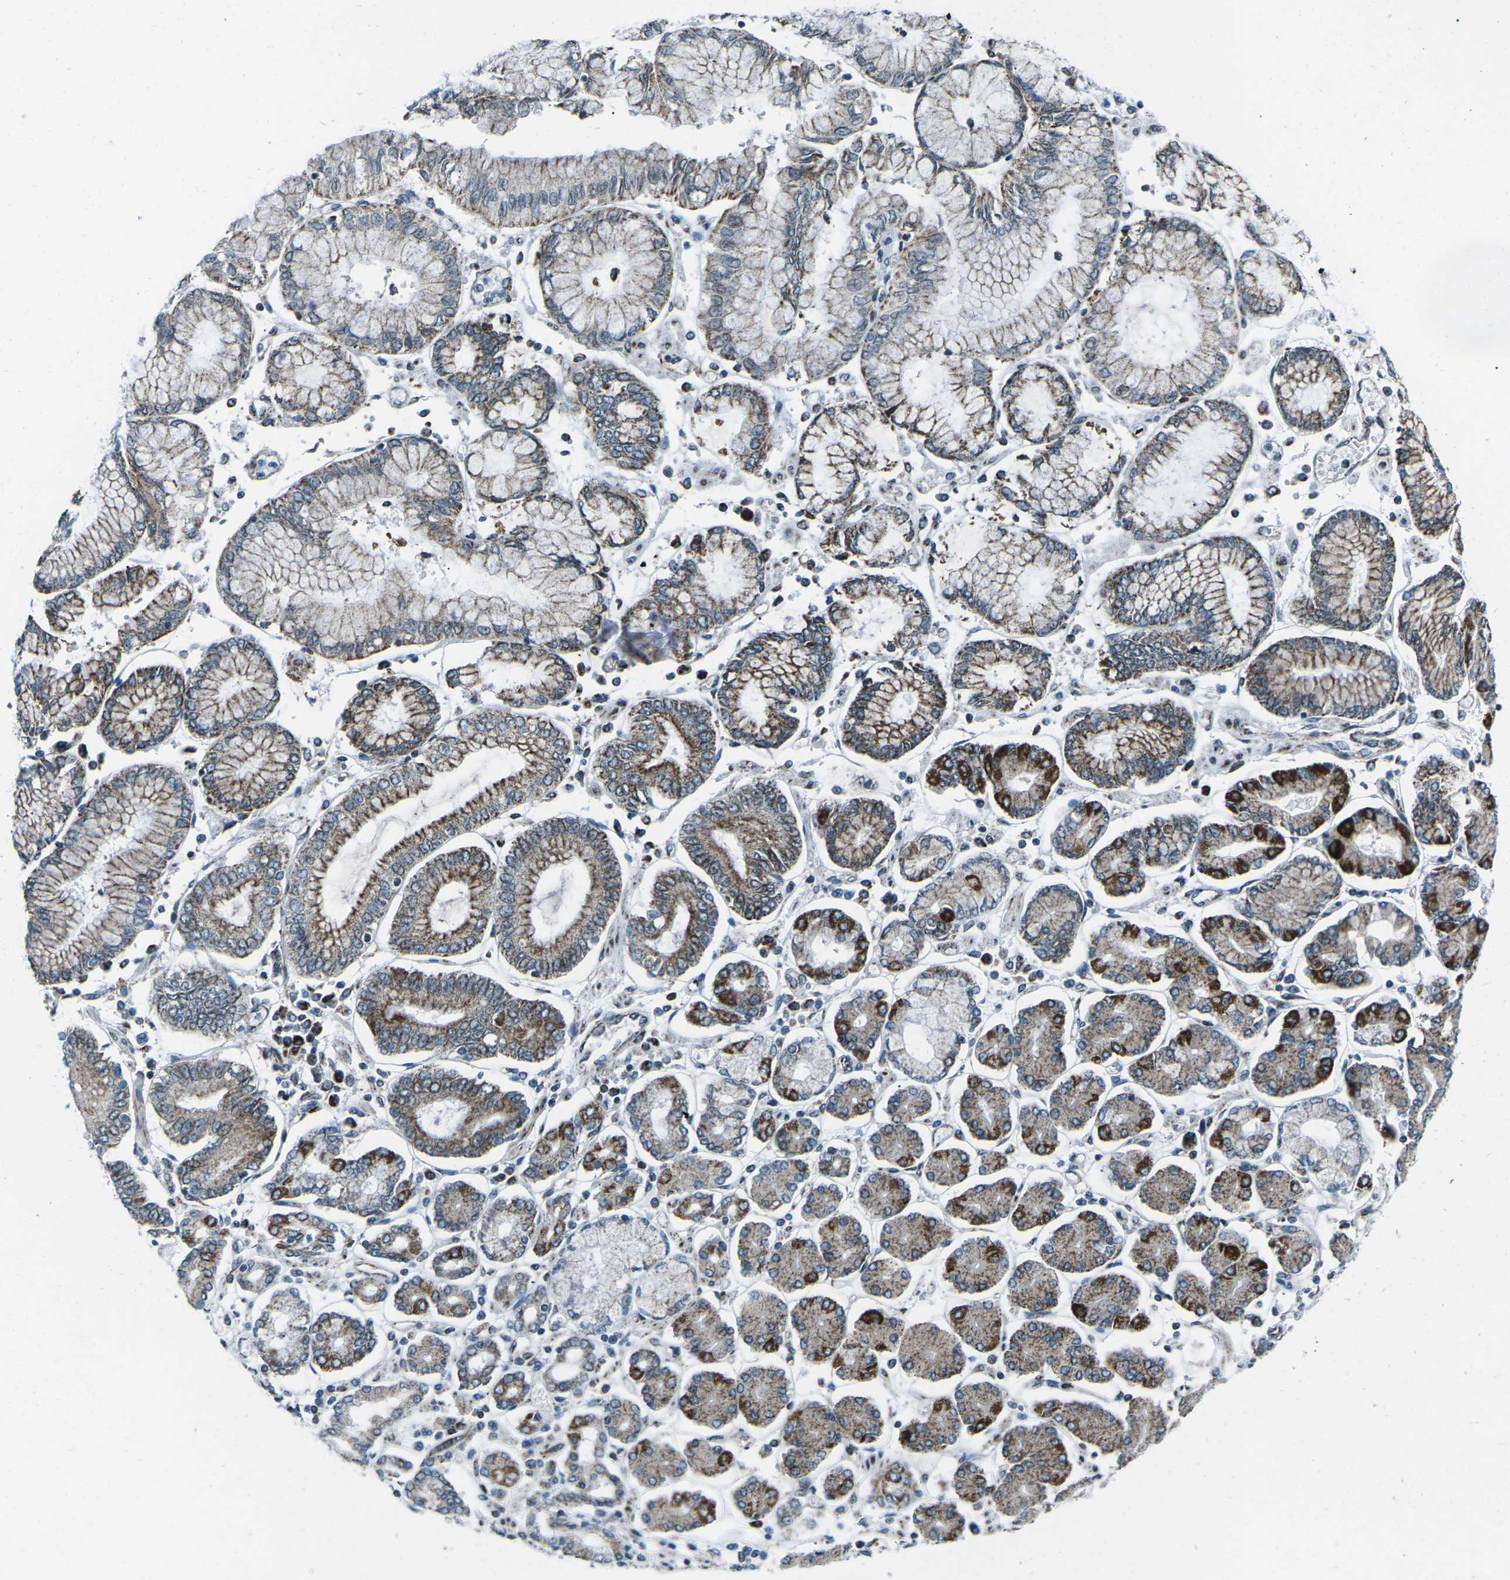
{"staining": {"intensity": "moderate", "quantity": ">75%", "location": "cytoplasmic/membranous"}, "tissue": "stomach cancer", "cell_type": "Tumor cells", "image_type": "cancer", "snomed": [{"axis": "morphology", "description": "Adenocarcinoma, NOS"}, {"axis": "topography", "description": "Stomach"}], "caption": "High-magnification brightfield microscopy of adenocarcinoma (stomach) stained with DAB (3,3'-diaminobenzidine) (brown) and counterstained with hematoxylin (blue). tumor cells exhibit moderate cytoplasmic/membranous positivity is identified in approximately>75% of cells.", "gene": "RFESD", "patient": {"sex": "male", "age": 76}}